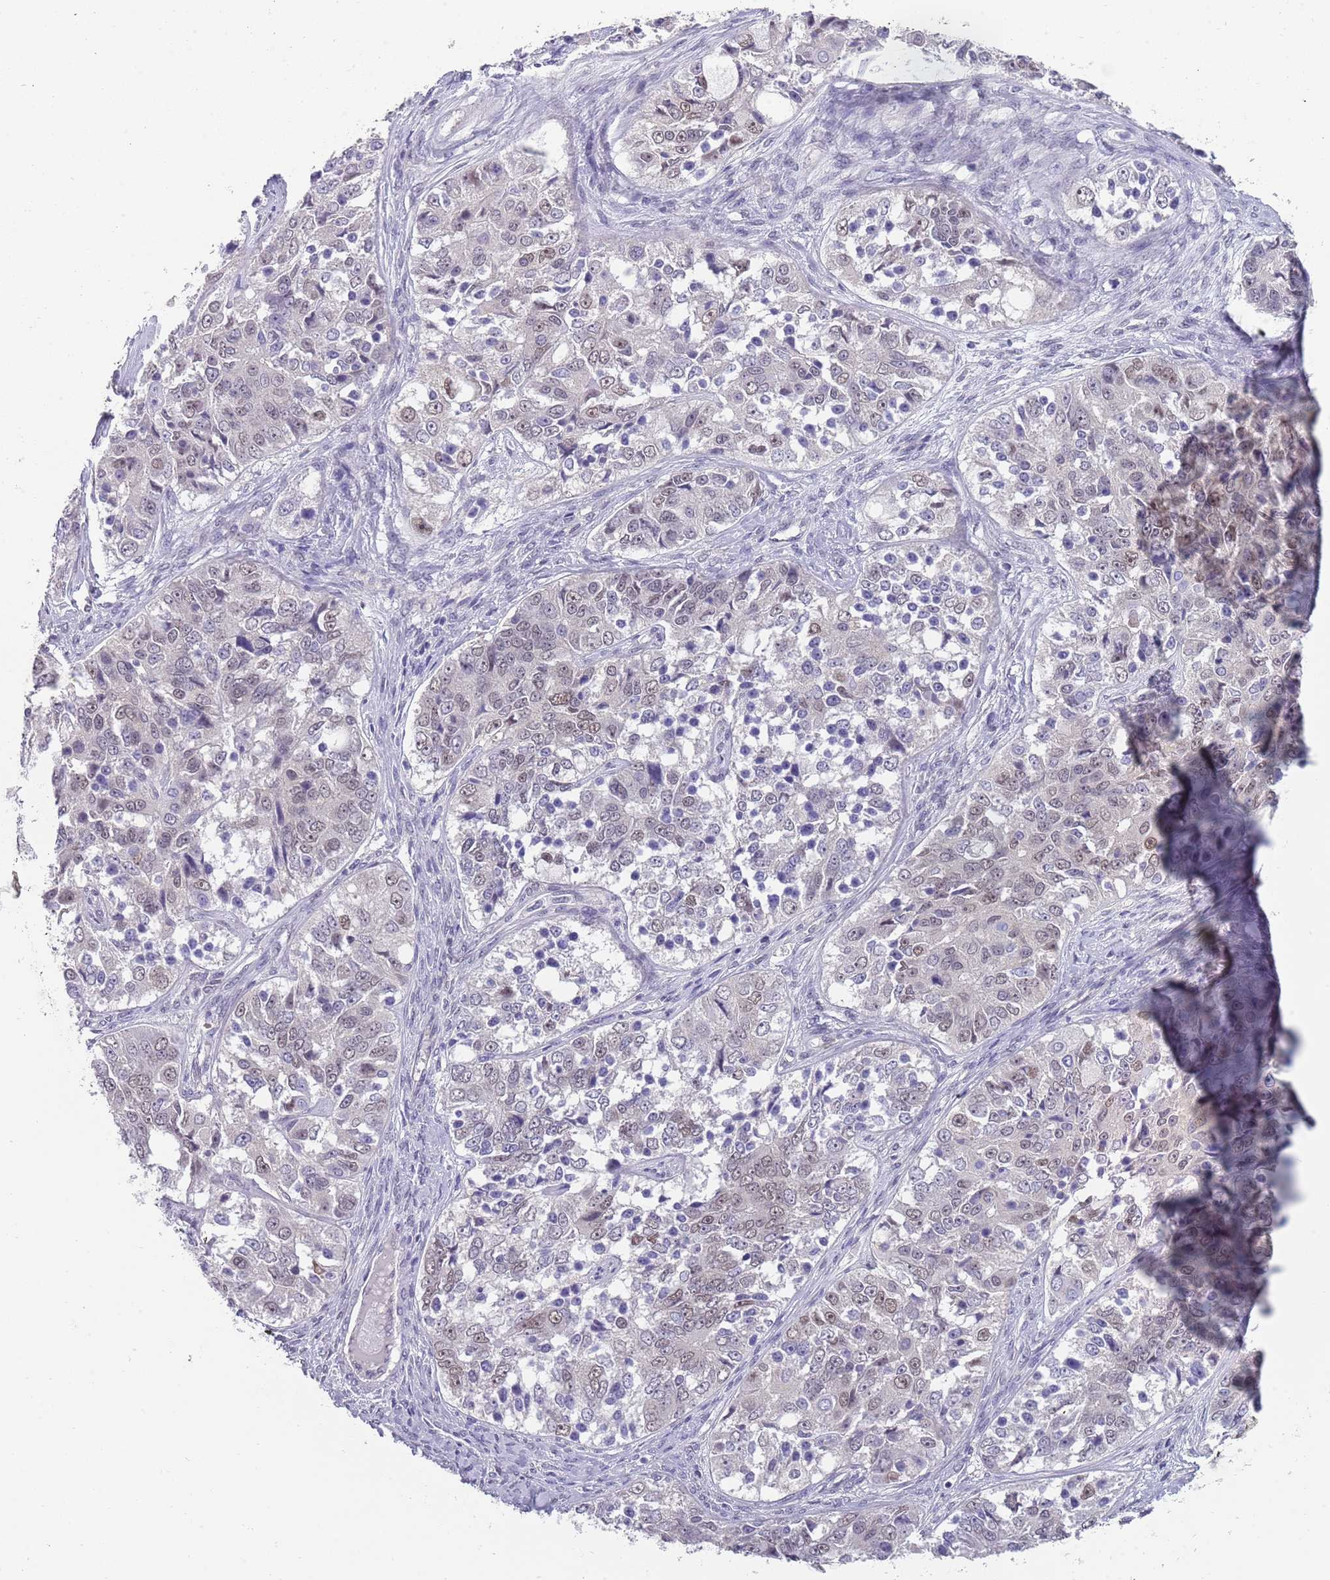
{"staining": {"intensity": "weak", "quantity": "<25%", "location": "nuclear"}, "tissue": "ovarian cancer", "cell_type": "Tumor cells", "image_type": "cancer", "snomed": [{"axis": "morphology", "description": "Carcinoma, endometroid"}, {"axis": "topography", "description": "Ovary"}], "caption": "DAB (3,3'-diaminobenzidine) immunohistochemical staining of ovarian cancer reveals no significant expression in tumor cells. (Brightfield microscopy of DAB (3,3'-diaminobenzidine) IHC at high magnification).", "gene": "SEPHS2", "patient": {"sex": "female", "age": 51}}